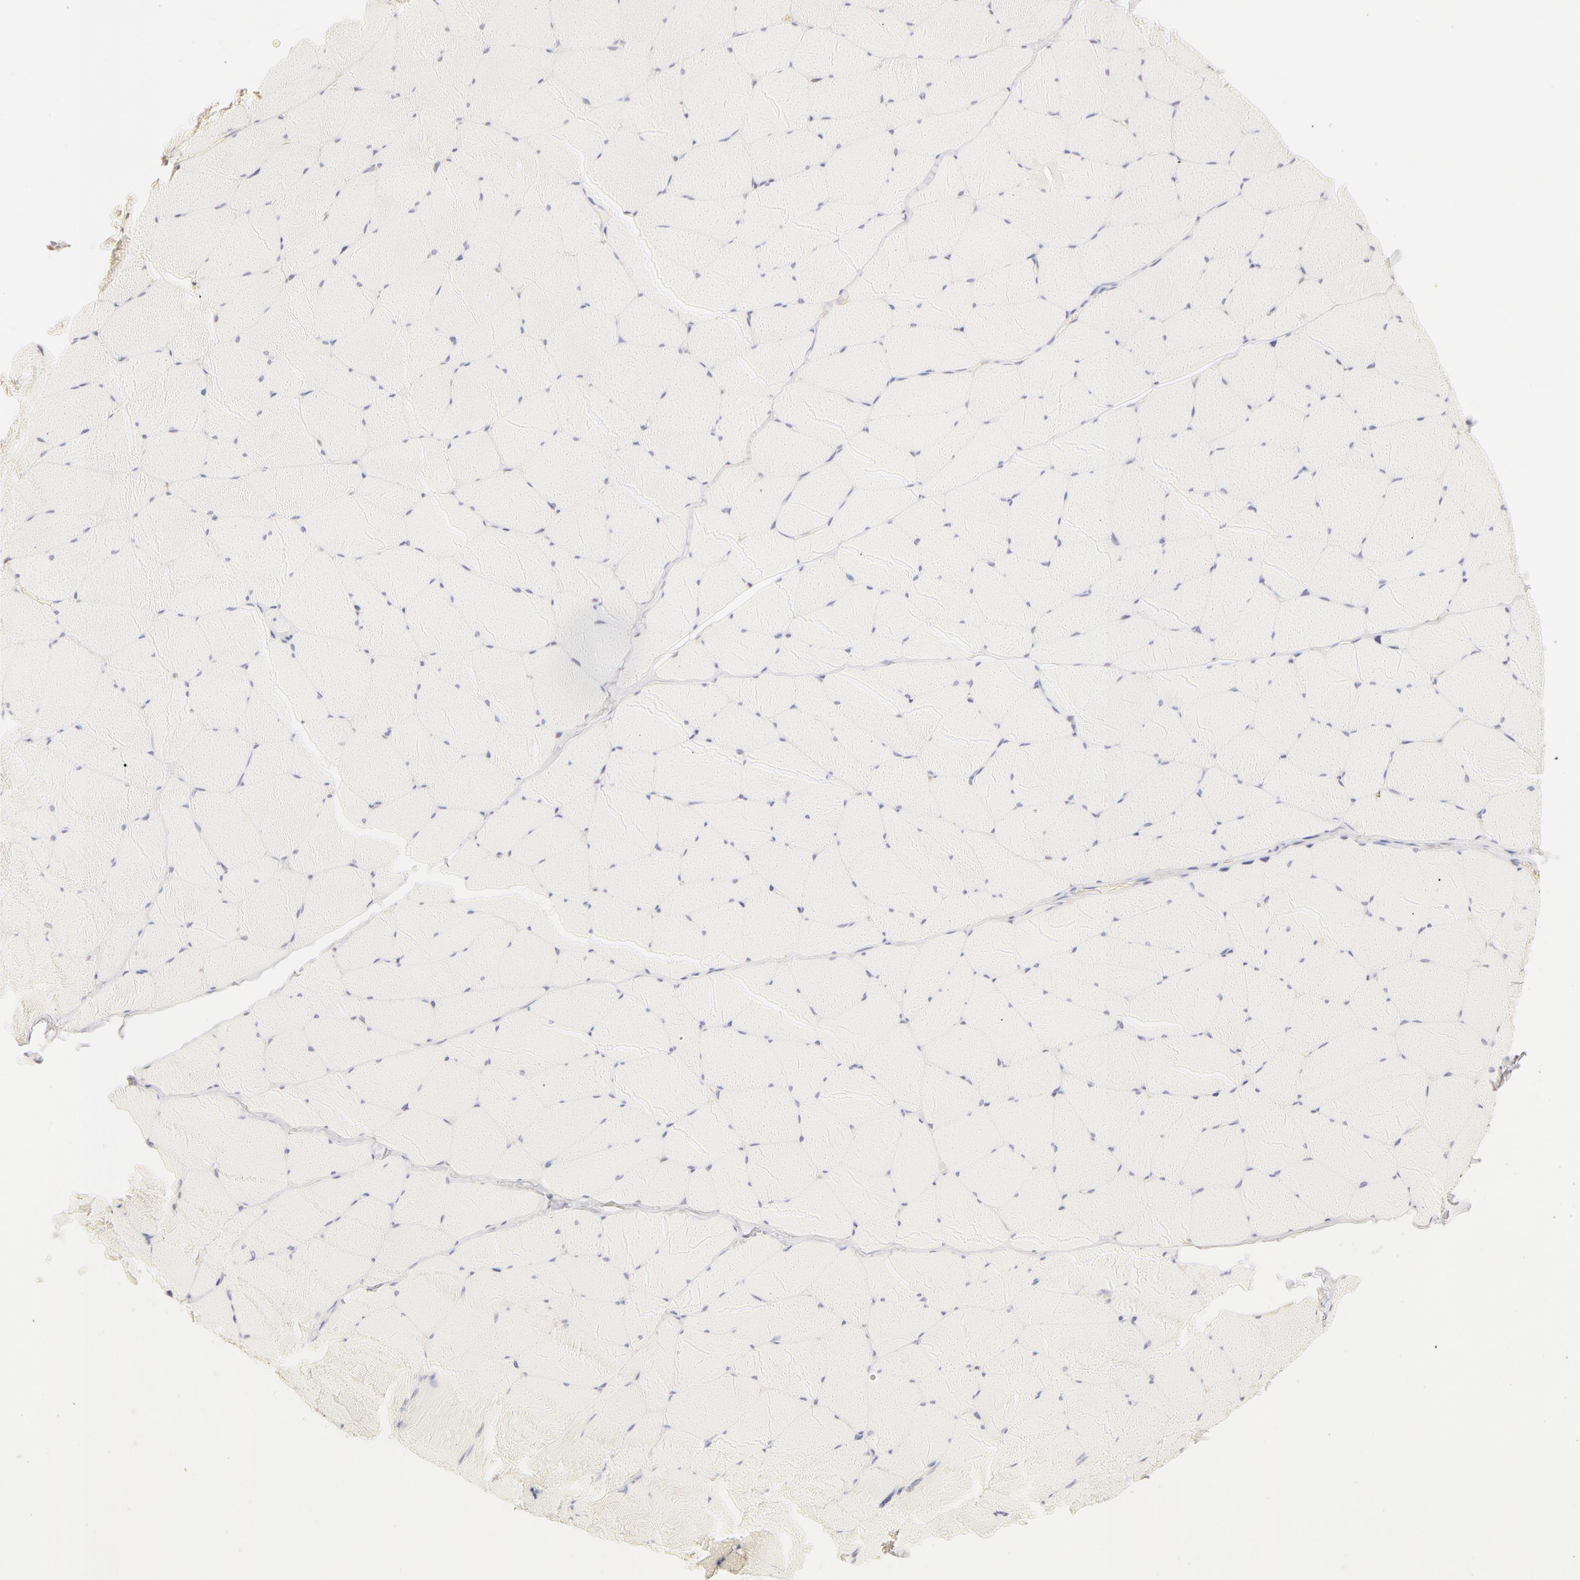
{"staining": {"intensity": "negative", "quantity": "none", "location": "none"}, "tissue": "skeletal muscle", "cell_type": "Myocytes", "image_type": "normal", "snomed": [{"axis": "morphology", "description": "Normal tissue, NOS"}, {"axis": "topography", "description": "Skeletal muscle"}, {"axis": "topography", "description": "Salivary gland"}], "caption": "IHC of unremarkable human skeletal muscle exhibits no positivity in myocytes. (IHC, brightfield microscopy, high magnification).", "gene": "CA2", "patient": {"sex": "male", "age": 62}}